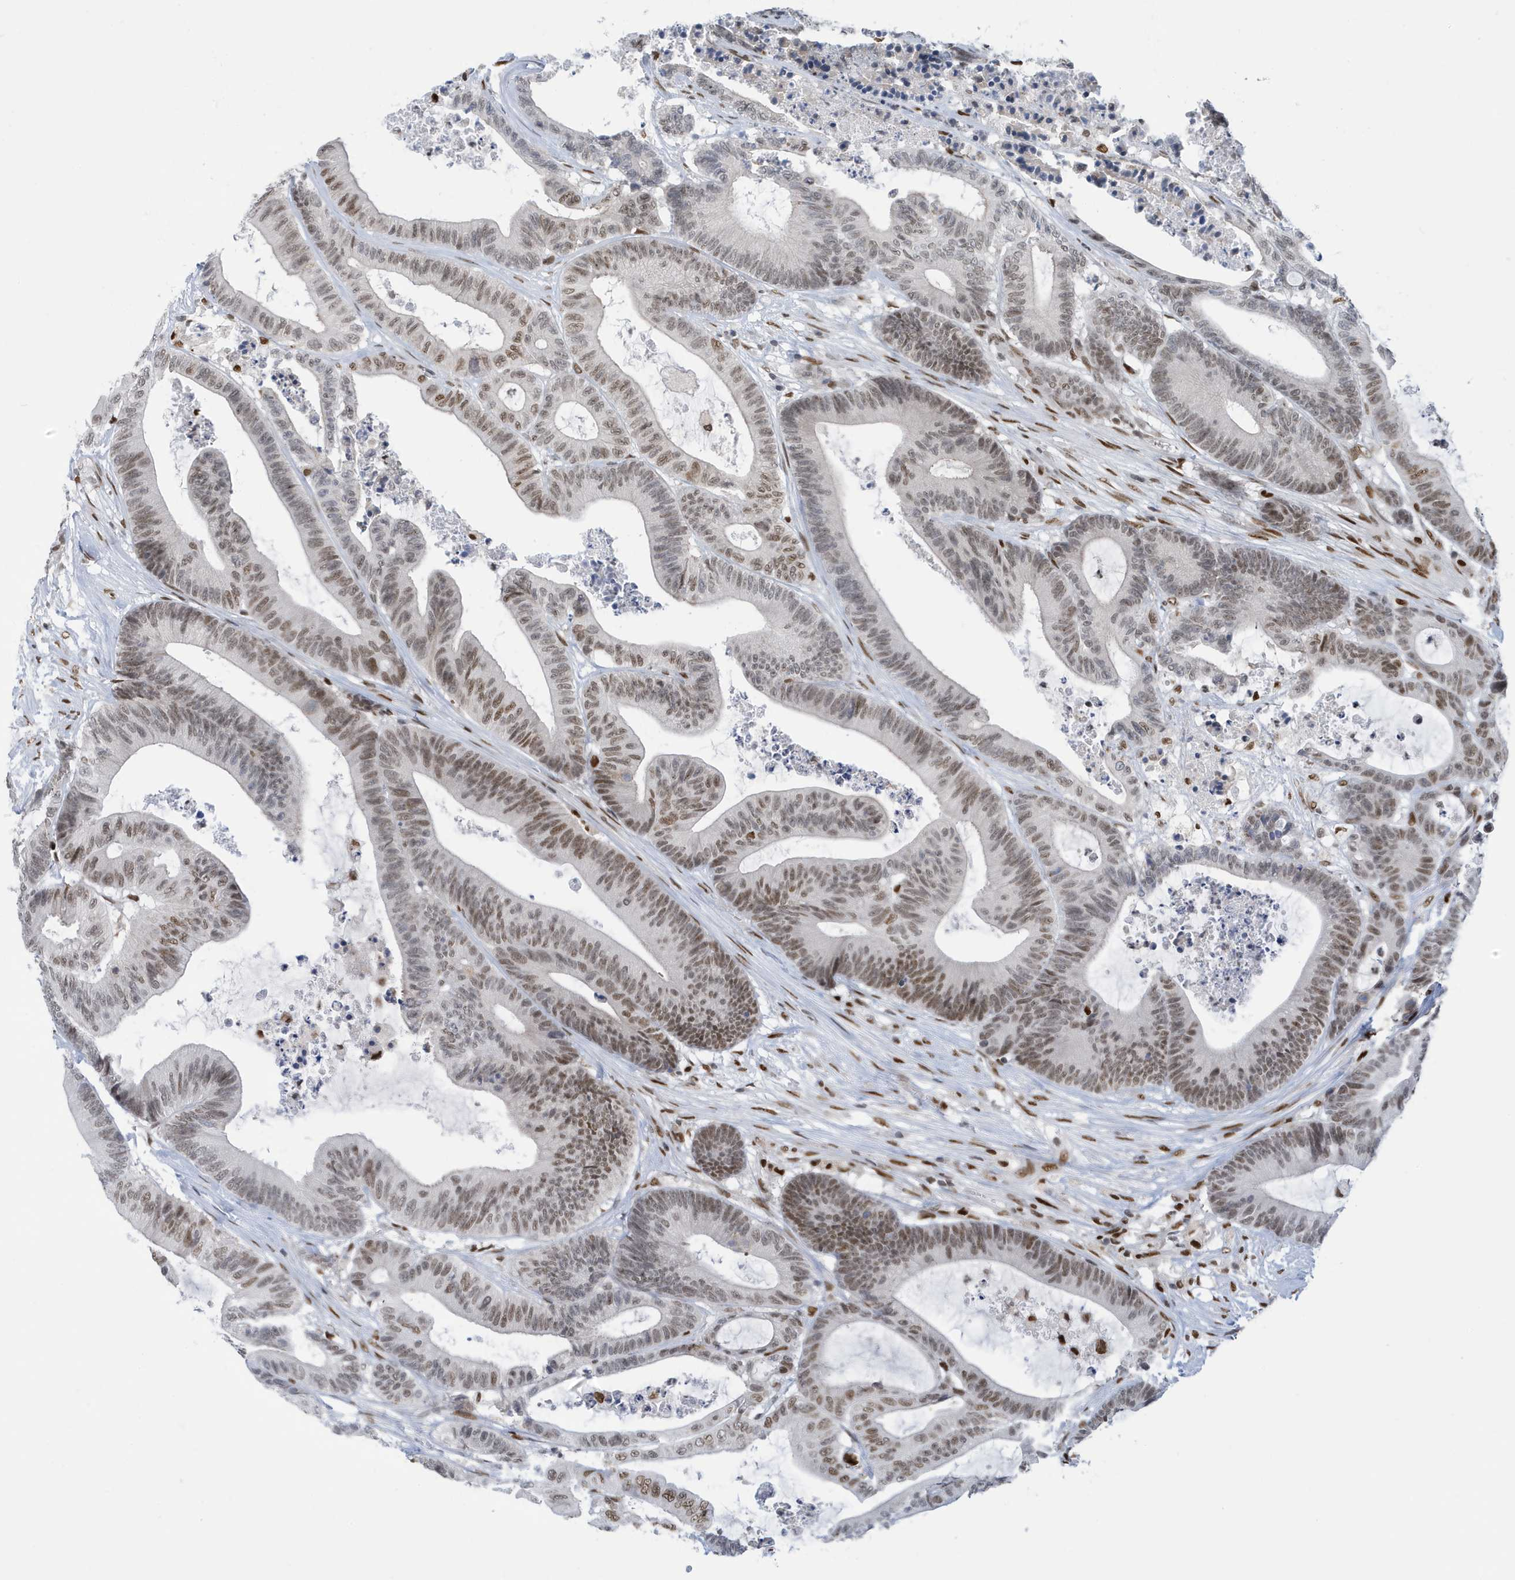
{"staining": {"intensity": "moderate", "quantity": ">75%", "location": "nuclear"}, "tissue": "colorectal cancer", "cell_type": "Tumor cells", "image_type": "cancer", "snomed": [{"axis": "morphology", "description": "Adenocarcinoma, NOS"}, {"axis": "topography", "description": "Colon"}], "caption": "High-magnification brightfield microscopy of adenocarcinoma (colorectal) stained with DAB (3,3'-diaminobenzidine) (brown) and counterstained with hematoxylin (blue). tumor cells exhibit moderate nuclear expression is present in approximately>75% of cells.", "gene": "PCYT1A", "patient": {"sex": "female", "age": 84}}